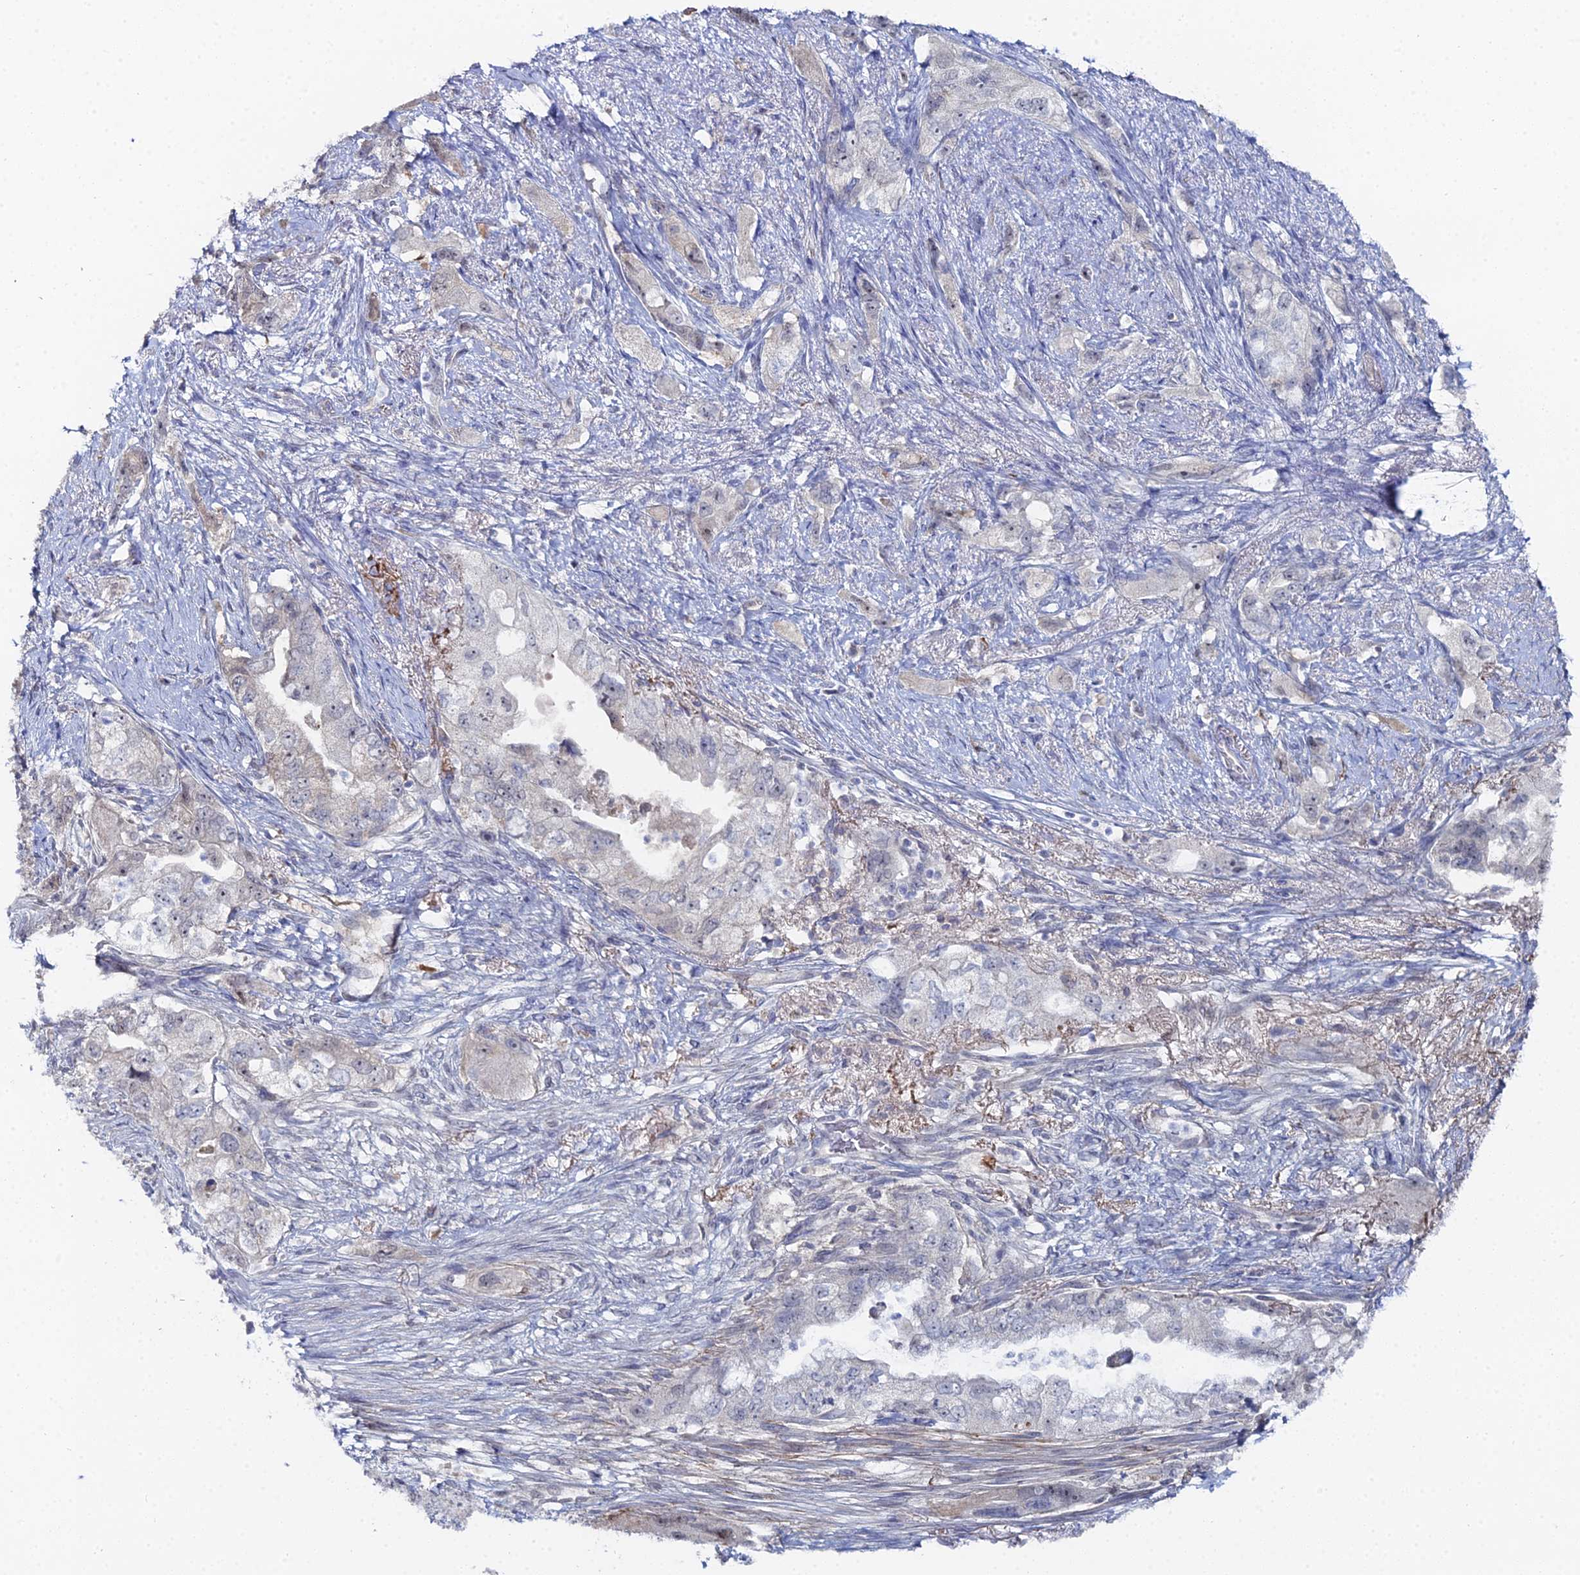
{"staining": {"intensity": "negative", "quantity": "none", "location": "none"}, "tissue": "pancreatic cancer", "cell_type": "Tumor cells", "image_type": "cancer", "snomed": [{"axis": "morphology", "description": "Adenocarcinoma, NOS"}, {"axis": "topography", "description": "Pancreas"}], "caption": "Immunohistochemistry image of neoplastic tissue: adenocarcinoma (pancreatic) stained with DAB demonstrates no significant protein positivity in tumor cells.", "gene": "THAP4", "patient": {"sex": "female", "age": 73}}